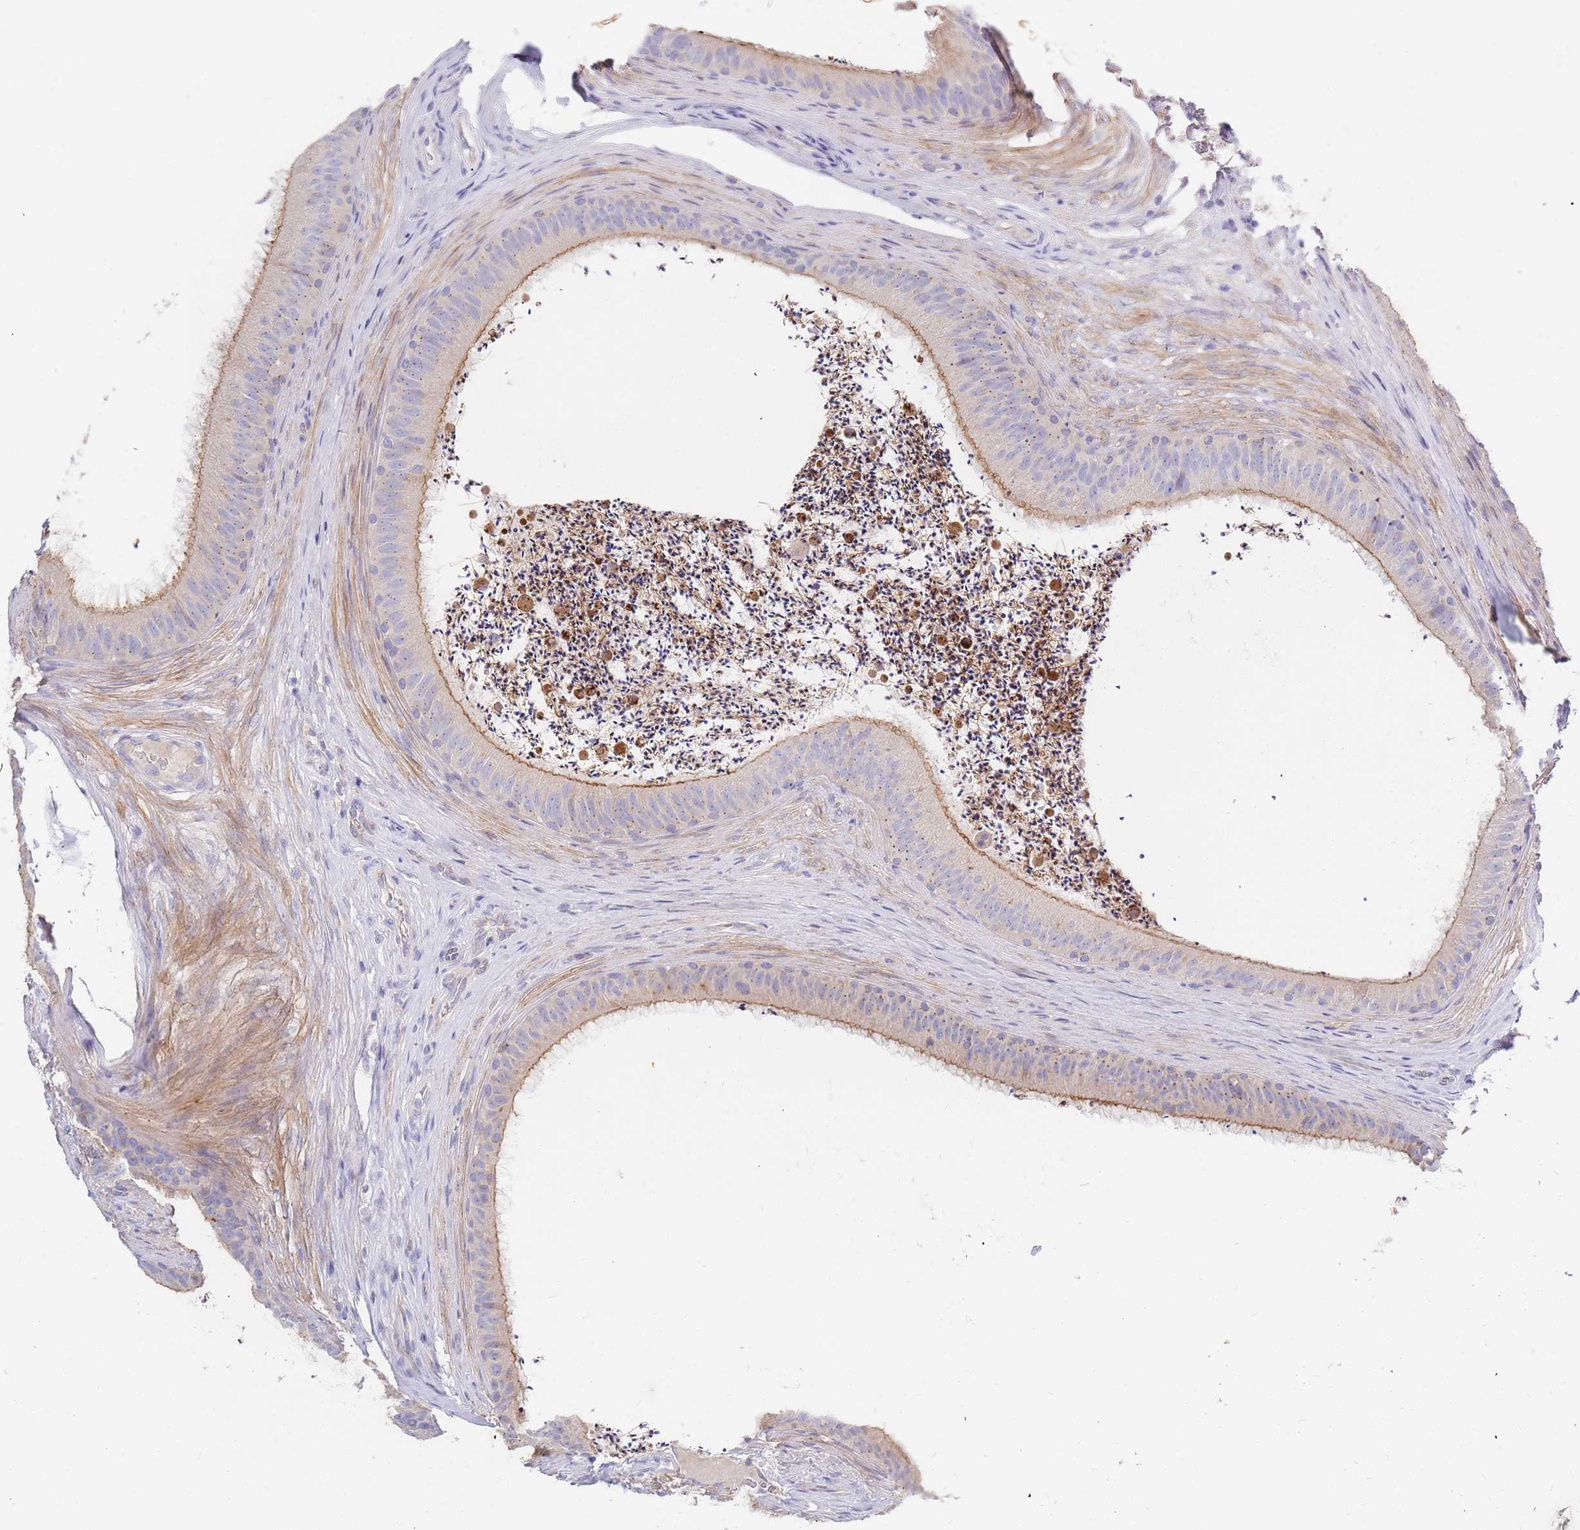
{"staining": {"intensity": "moderate", "quantity": "<25%", "location": "cytoplasmic/membranous"}, "tissue": "epididymis", "cell_type": "Glandular cells", "image_type": "normal", "snomed": [{"axis": "morphology", "description": "Normal tissue, NOS"}, {"axis": "topography", "description": "Testis"}, {"axis": "topography", "description": "Epididymis"}], "caption": "This image shows immunohistochemistry staining of normal human epididymis, with low moderate cytoplasmic/membranous positivity in about <25% of glandular cells.", "gene": "BORCS5", "patient": {"sex": "male", "age": 41}}